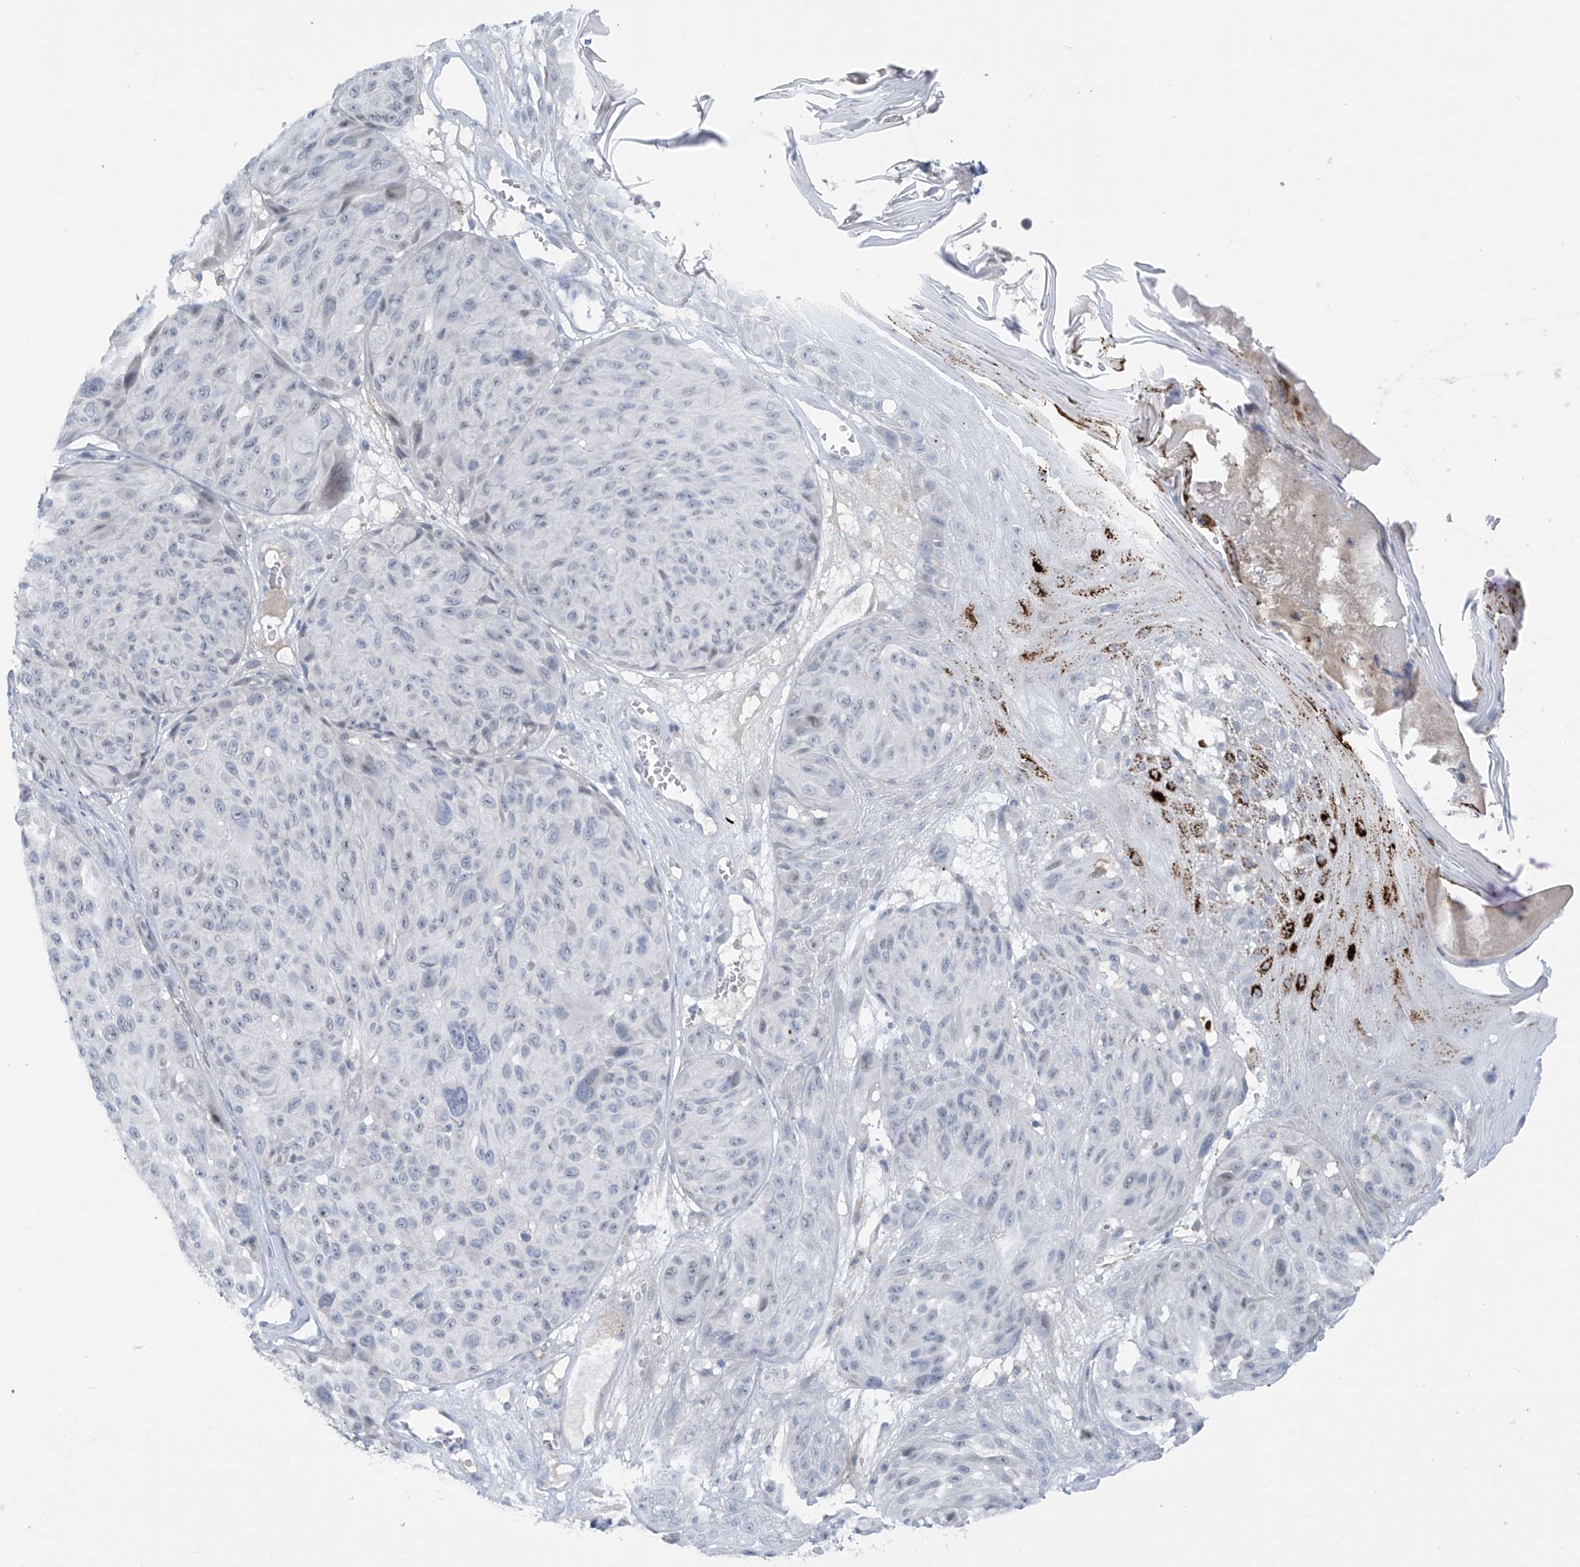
{"staining": {"intensity": "negative", "quantity": "none", "location": "none"}, "tissue": "melanoma", "cell_type": "Tumor cells", "image_type": "cancer", "snomed": [{"axis": "morphology", "description": "Malignant melanoma, NOS"}, {"axis": "topography", "description": "Skin"}], "caption": "Tumor cells show no significant staining in malignant melanoma.", "gene": "ZNF793", "patient": {"sex": "male", "age": 83}}